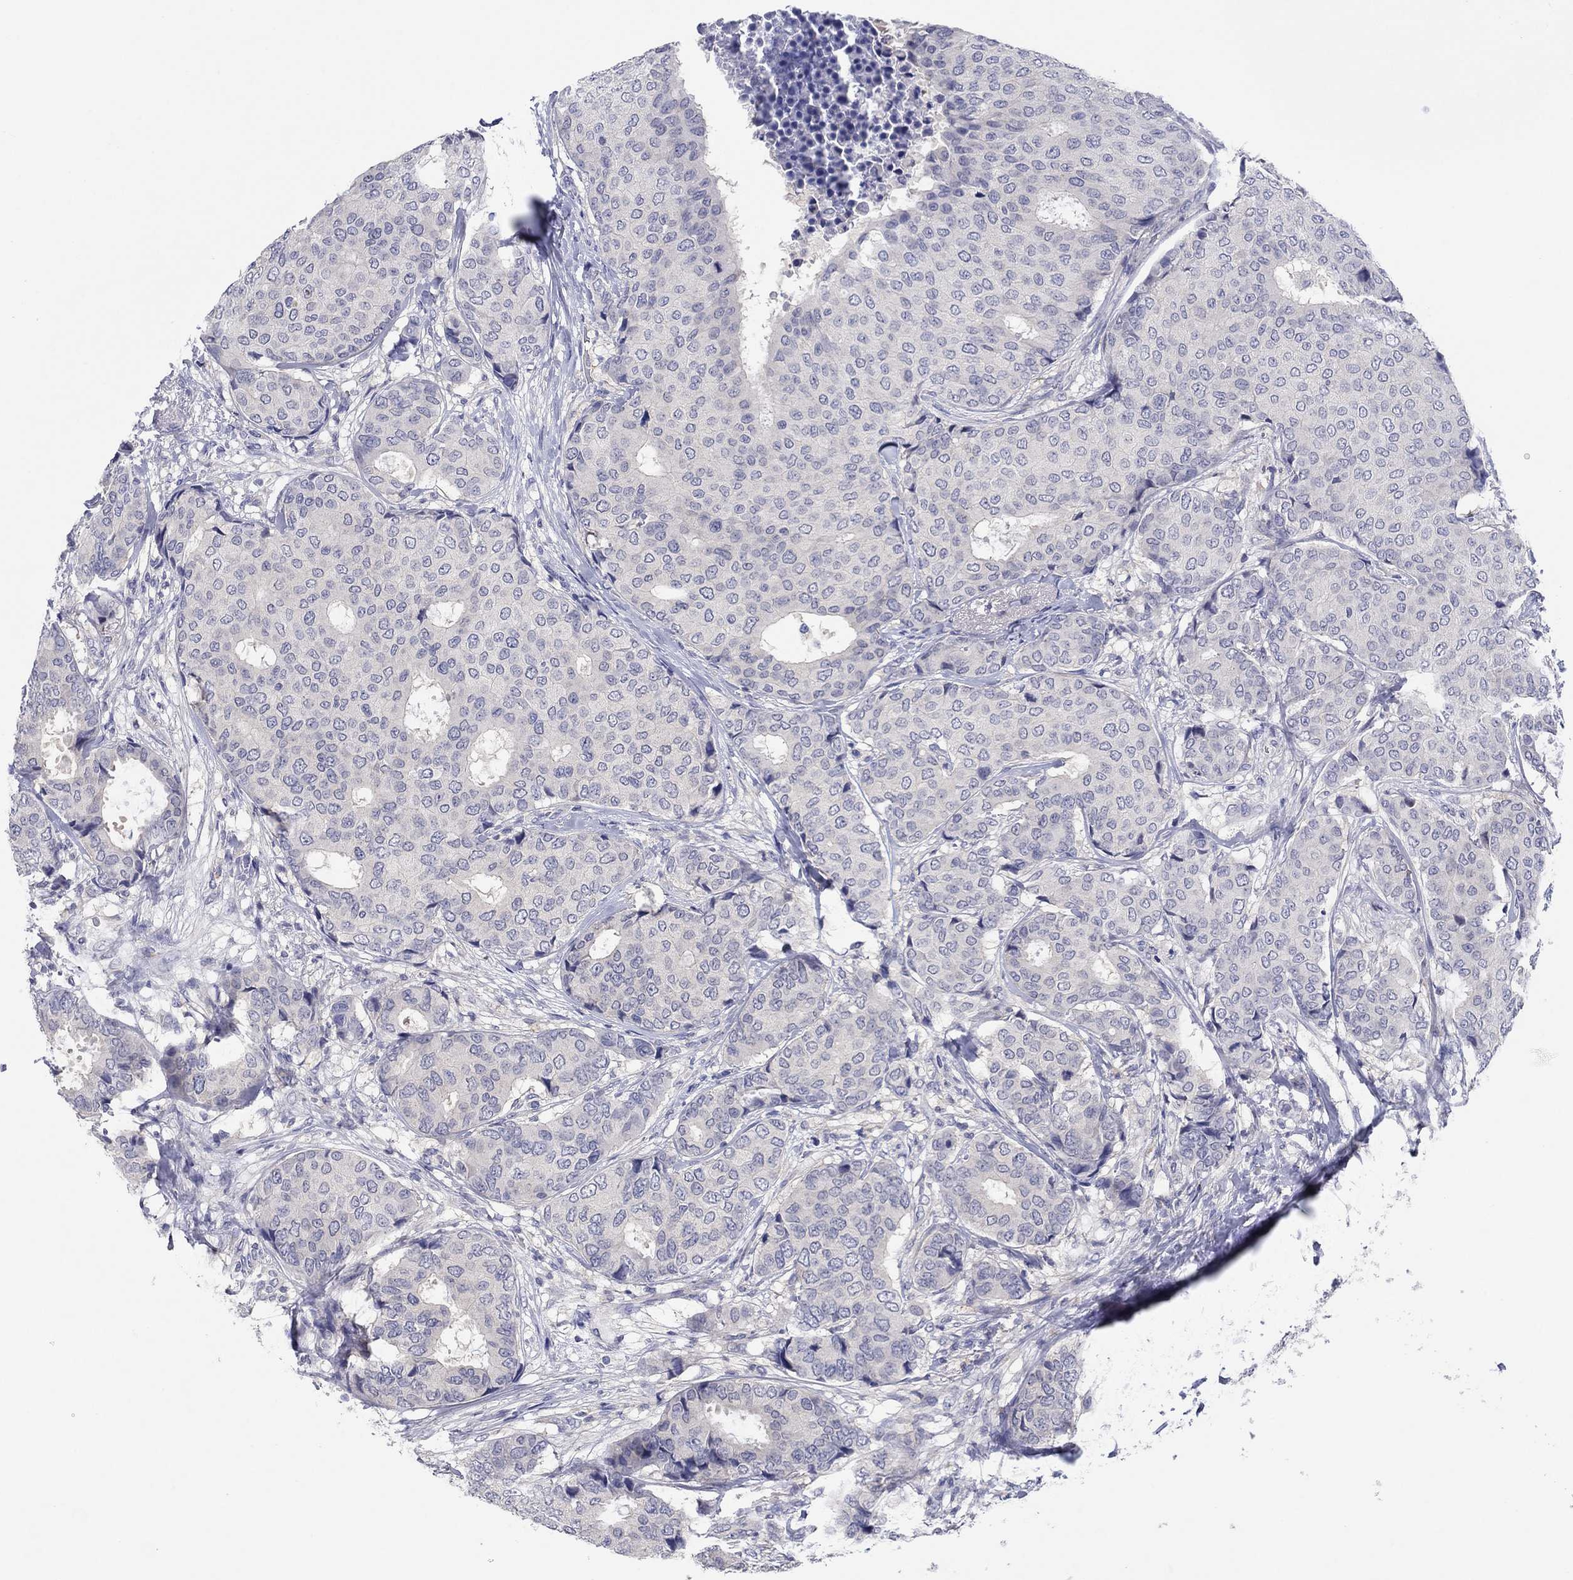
{"staining": {"intensity": "negative", "quantity": "none", "location": "none"}, "tissue": "breast cancer", "cell_type": "Tumor cells", "image_type": "cancer", "snomed": [{"axis": "morphology", "description": "Duct carcinoma"}, {"axis": "topography", "description": "Breast"}], "caption": "A micrograph of breast cancer stained for a protein displays no brown staining in tumor cells. (DAB (3,3'-diaminobenzidine) immunohistochemistry (IHC), high magnification).", "gene": "HDC", "patient": {"sex": "female", "age": 75}}